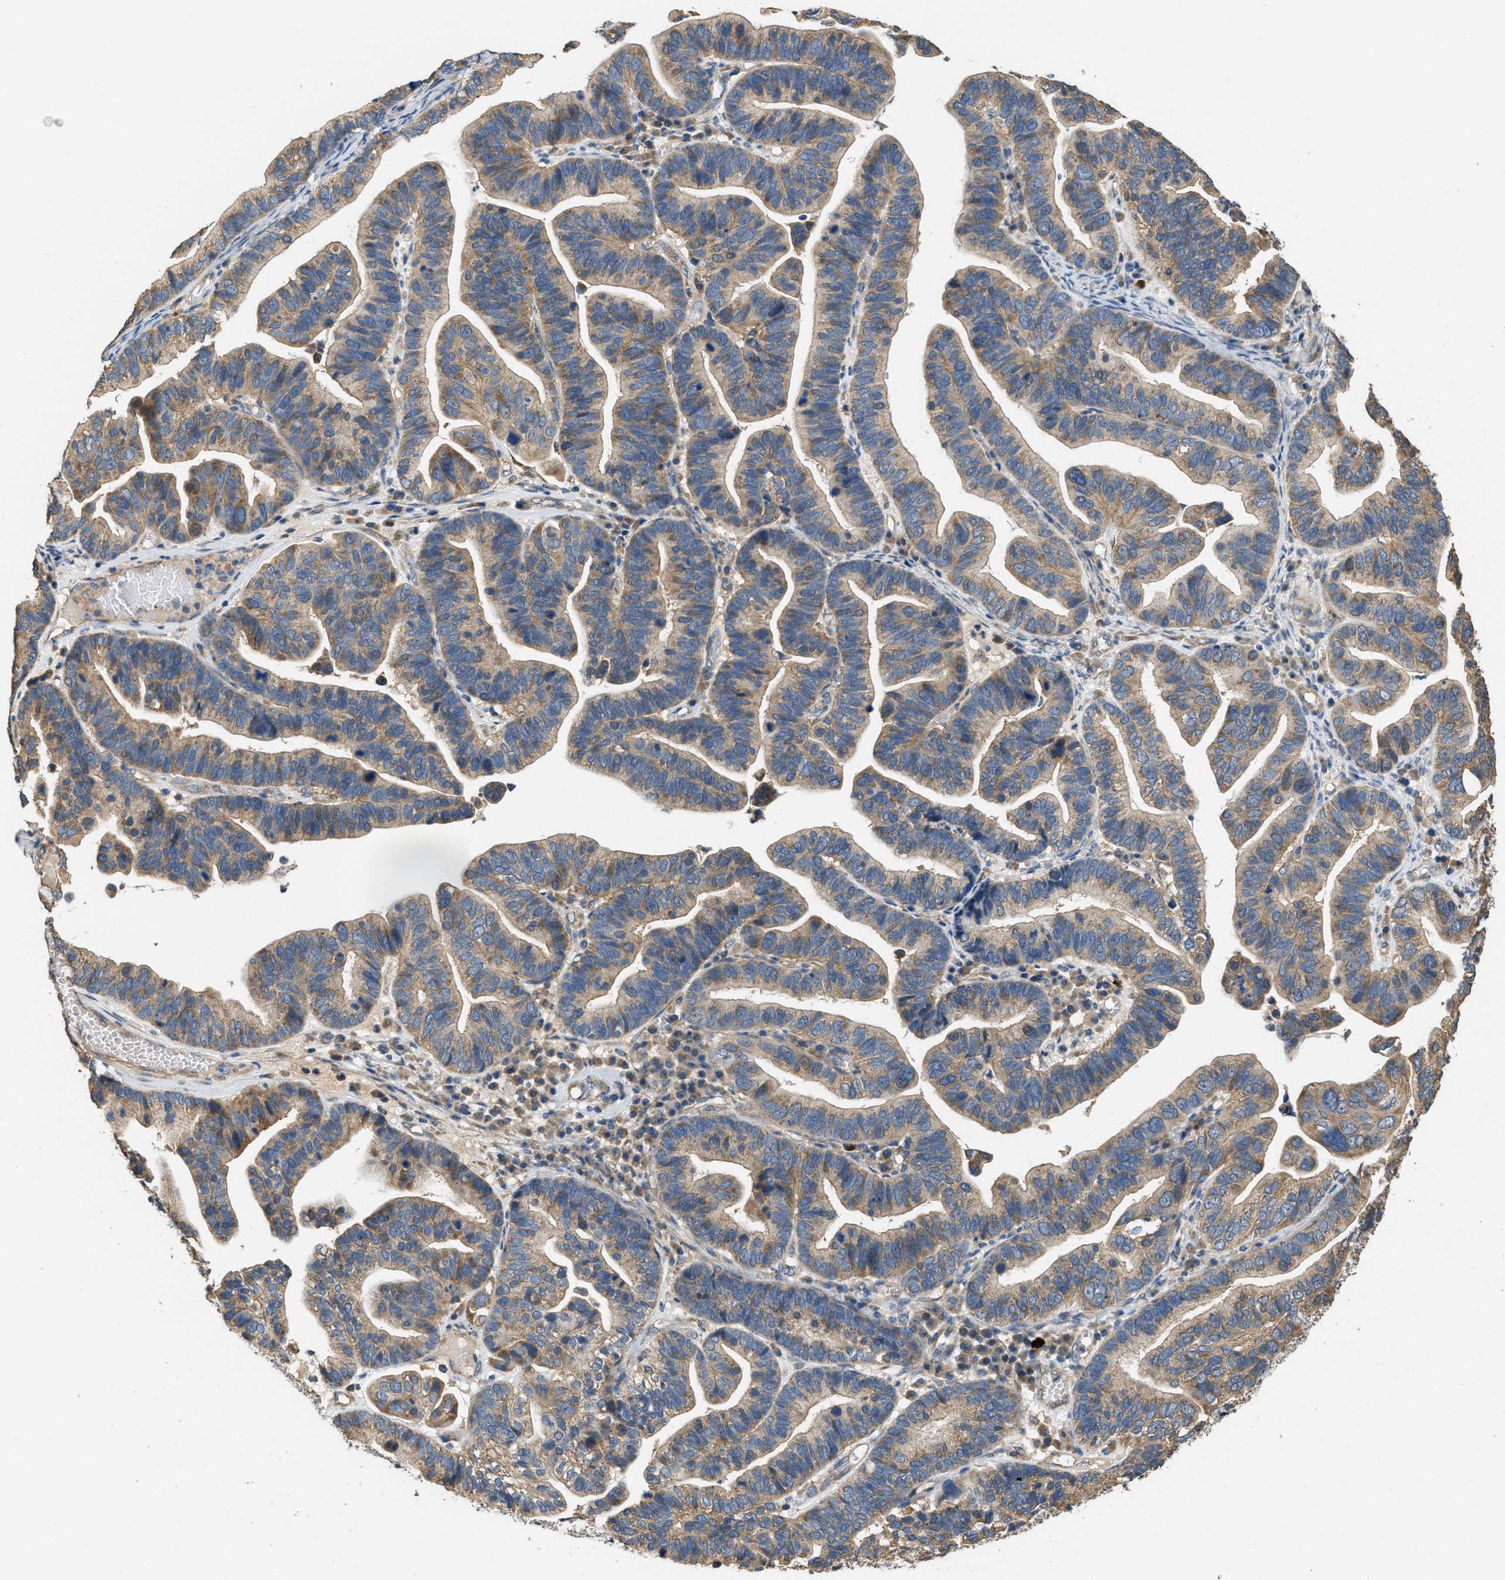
{"staining": {"intensity": "moderate", "quantity": ">75%", "location": "cytoplasmic/membranous"}, "tissue": "ovarian cancer", "cell_type": "Tumor cells", "image_type": "cancer", "snomed": [{"axis": "morphology", "description": "Cystadenocarcinoma, serous, NOS"}, {"axis": "topography", "description": "Ovary"}], "caption": "This micrograph displays ovarian cancer stained with IHC to label a protein in brown. The cytoplasmic/membranous of tumor cells show moderate positivity for the protein. Nuclei are counter-stained blue.", "gene": "THBS2", "patient": {"sex": "female", "age": 56}}